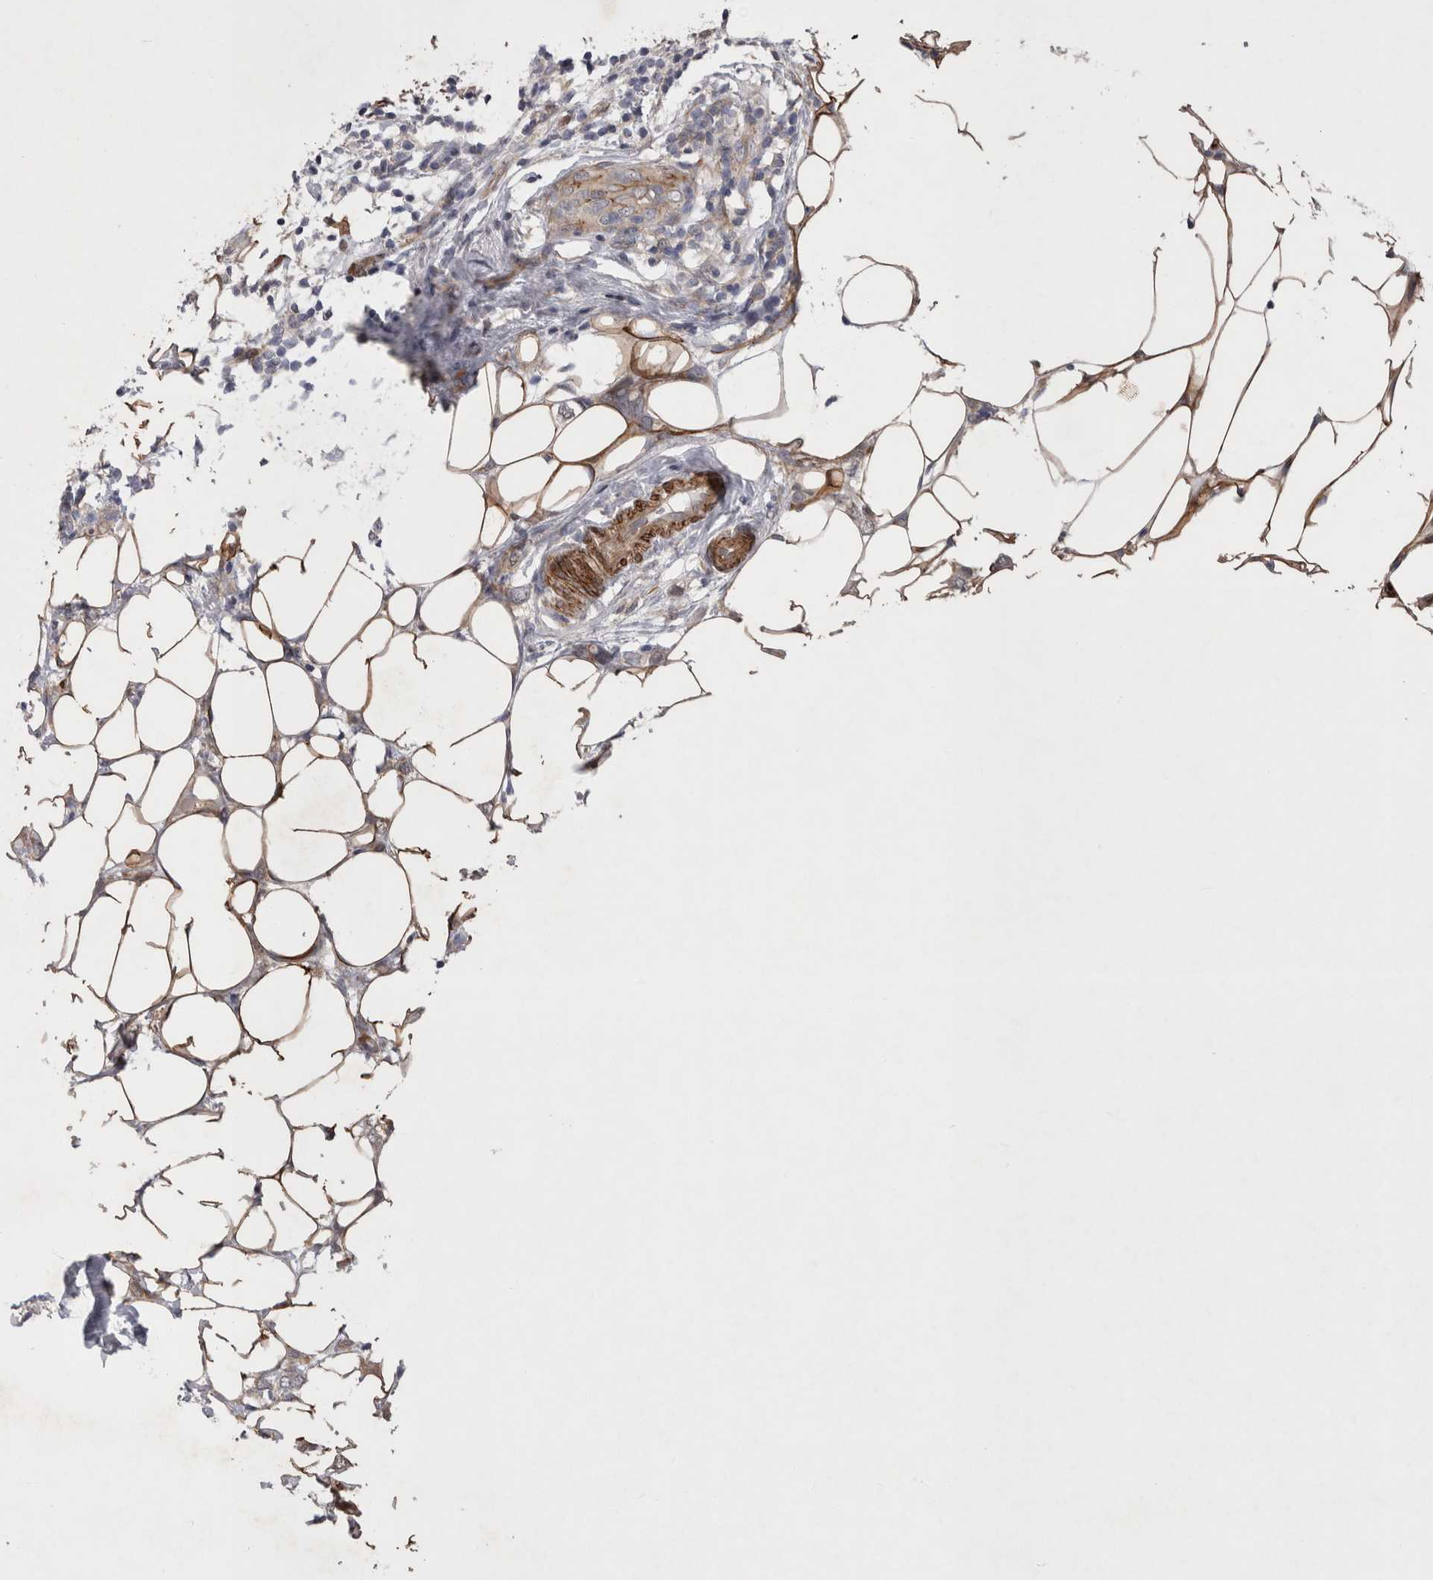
{"staining": {"intensity": "moderate", "quantity": "25%-75%", "location": "cytoplasmic/membranous"}, "tissue": "breast cancer", "cell_type": "Tumor cells", "image_type": "cancer", "snomed": [{"axis": "morphology", "description": "Normal tissue, NOS"}, {"axis": "morphology", "description": "Lobular carcinoma"}, {"axis": "topography", "description": "Breast"}], "caption": "Immunohistochemistry of human breast cancer shows medium levels of moderate cytoplasmic/membranous expression in about 25%-75% of tumor cells.", "gene": "DDX6", "patient": {"sex": "female", "age": 47}}